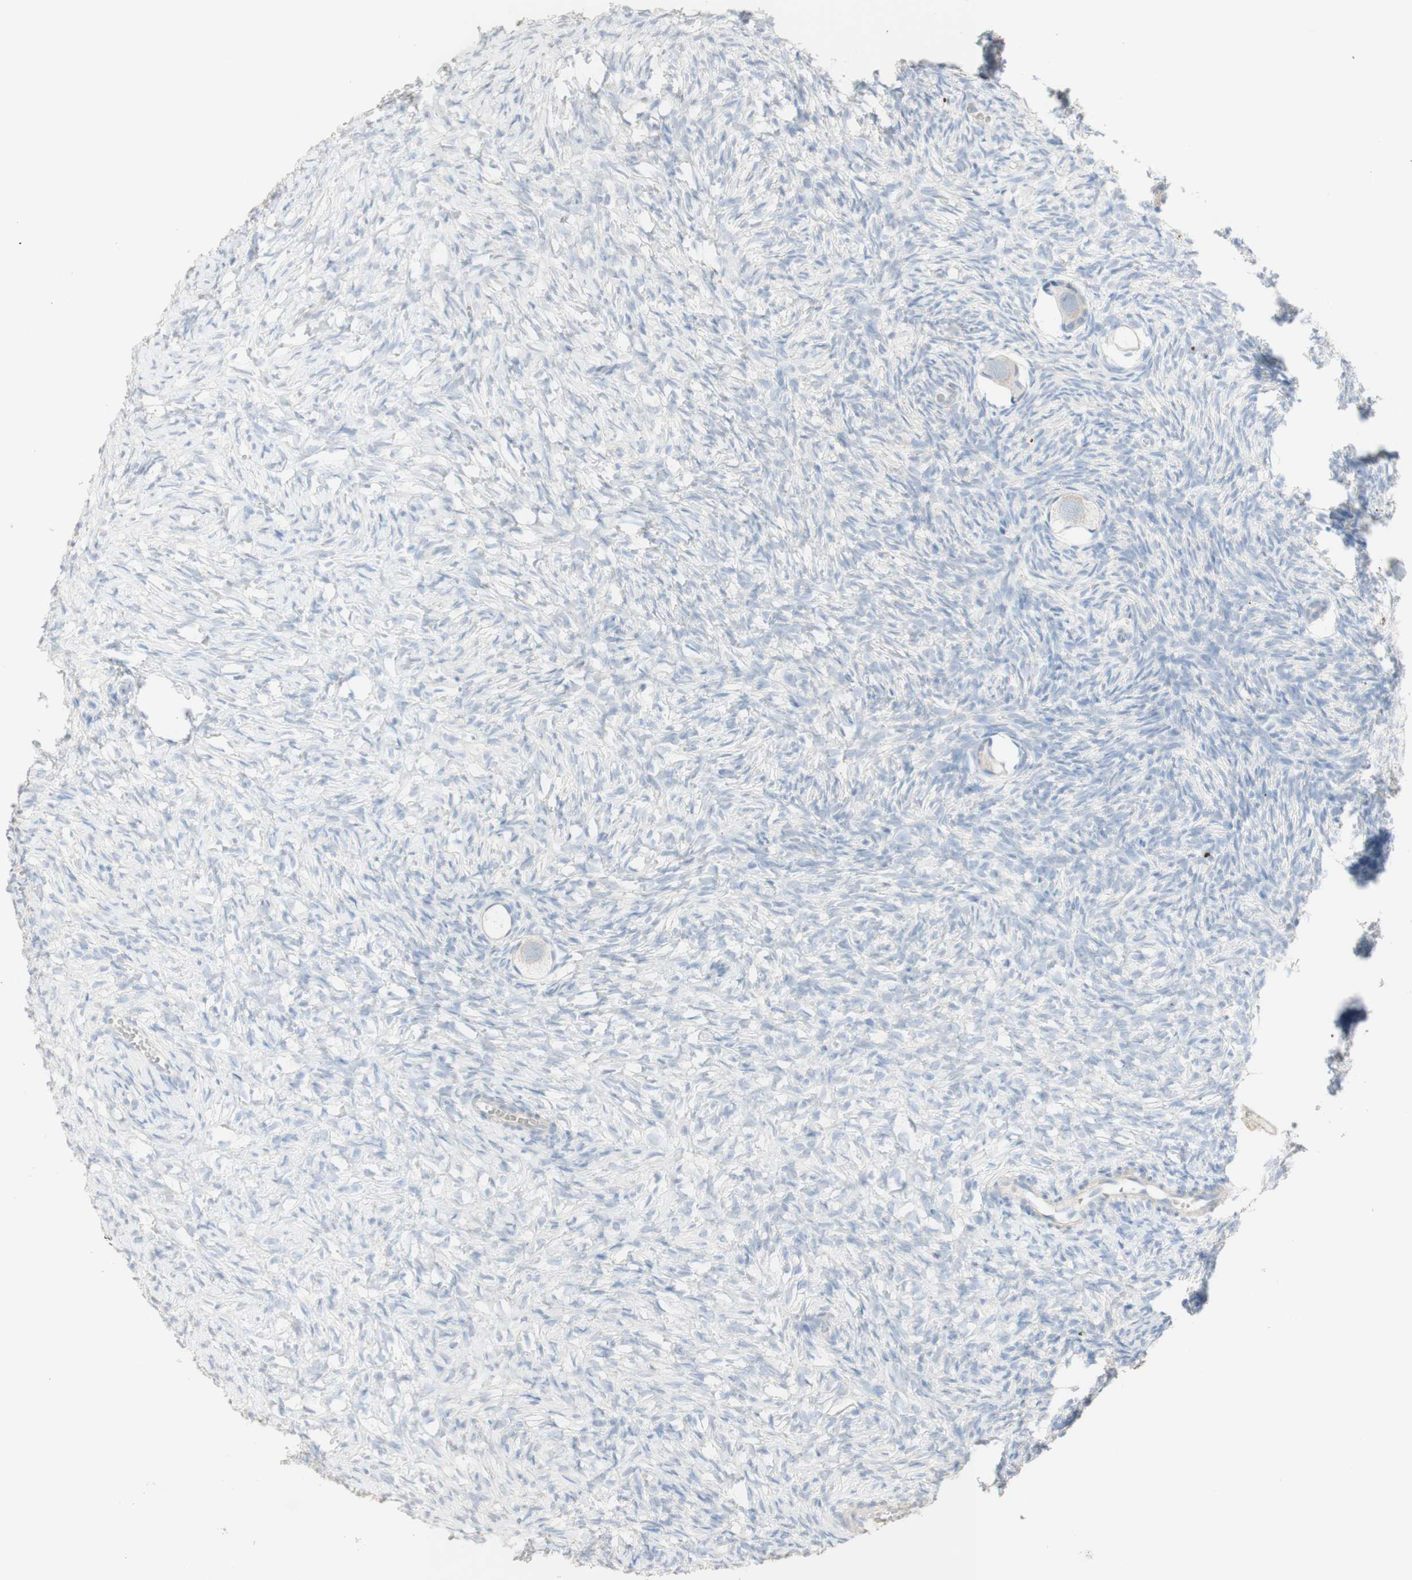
{"staining": {"intensity": "weak", "quantity": ">75%", "location": "cytoplasmic/membranous"}, "tissue": "ovary", "cell_type": "Follicle cells", "image_type": "normal", "snomed": [{"axis": "morphology", "description": "Normal tissue, NOS"}, {"axis": "topography", "description": "Ovary"}], "caption": "High-magnification brightfield microscopy of benign ovary stained with DAB (3,3'-diaminobenzidine) (brown) and counterstained with hematoxylin (blue). follicle cells exhibit weak cytoplasmic/membranous expression is appreciated in about>75% of cells.", "gene": "MANEA", "patient": {"sex": "female", "age": 35}}